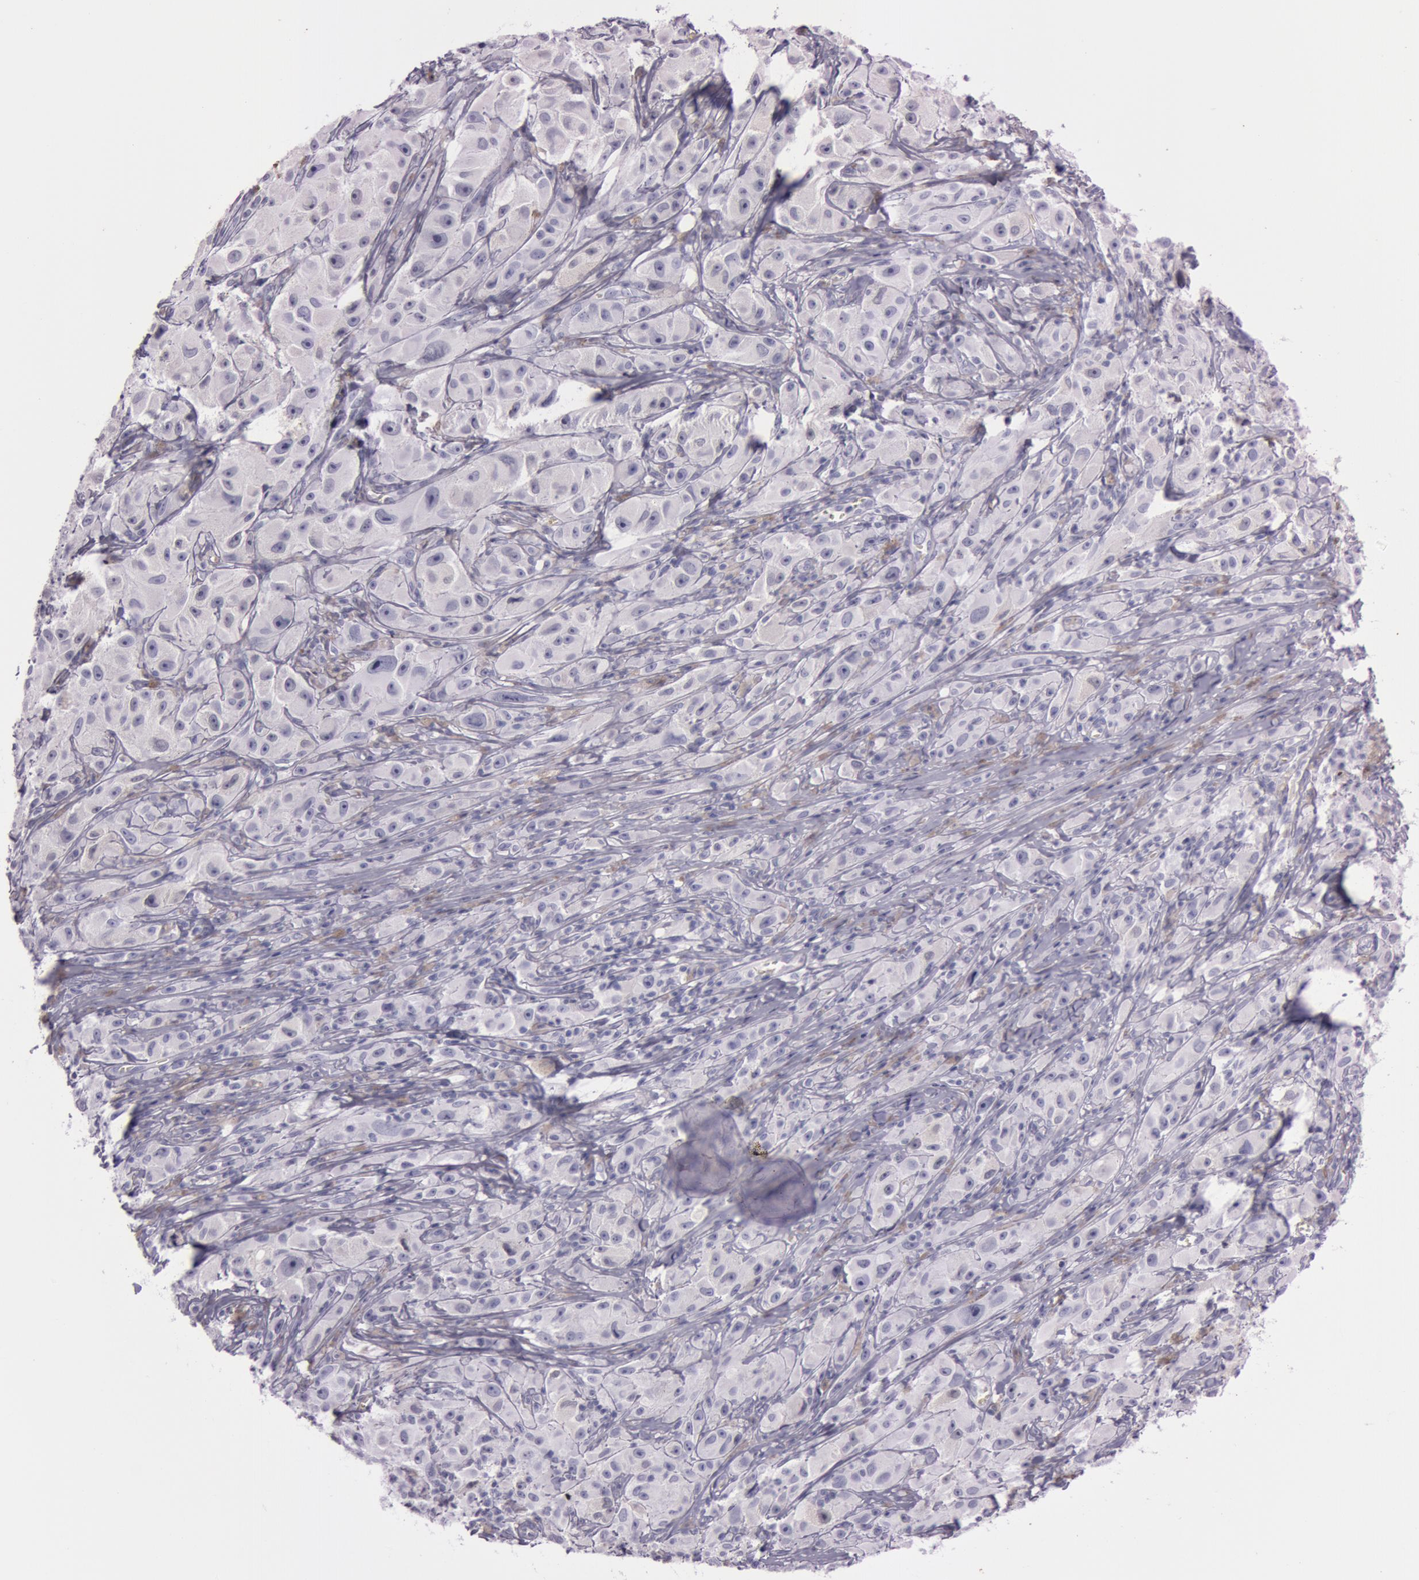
{"staining": {"intensity": "negative", "quantity": "none", "location": "none"}, "tissue": "melanoma", "cell_type": "Tumor cells", "image_type": "cancer", "snomed": [{"axis": "morphology", "description": "Malignant melanoma, NOS"}, {"axis": "topography", "description": "Skin"}], "caption": "The histopathology image demonstrates no staining of tumor cells in malignant melanoma.", "gene": "S100A7", "patient": {"sex": "male", "age": 56}}